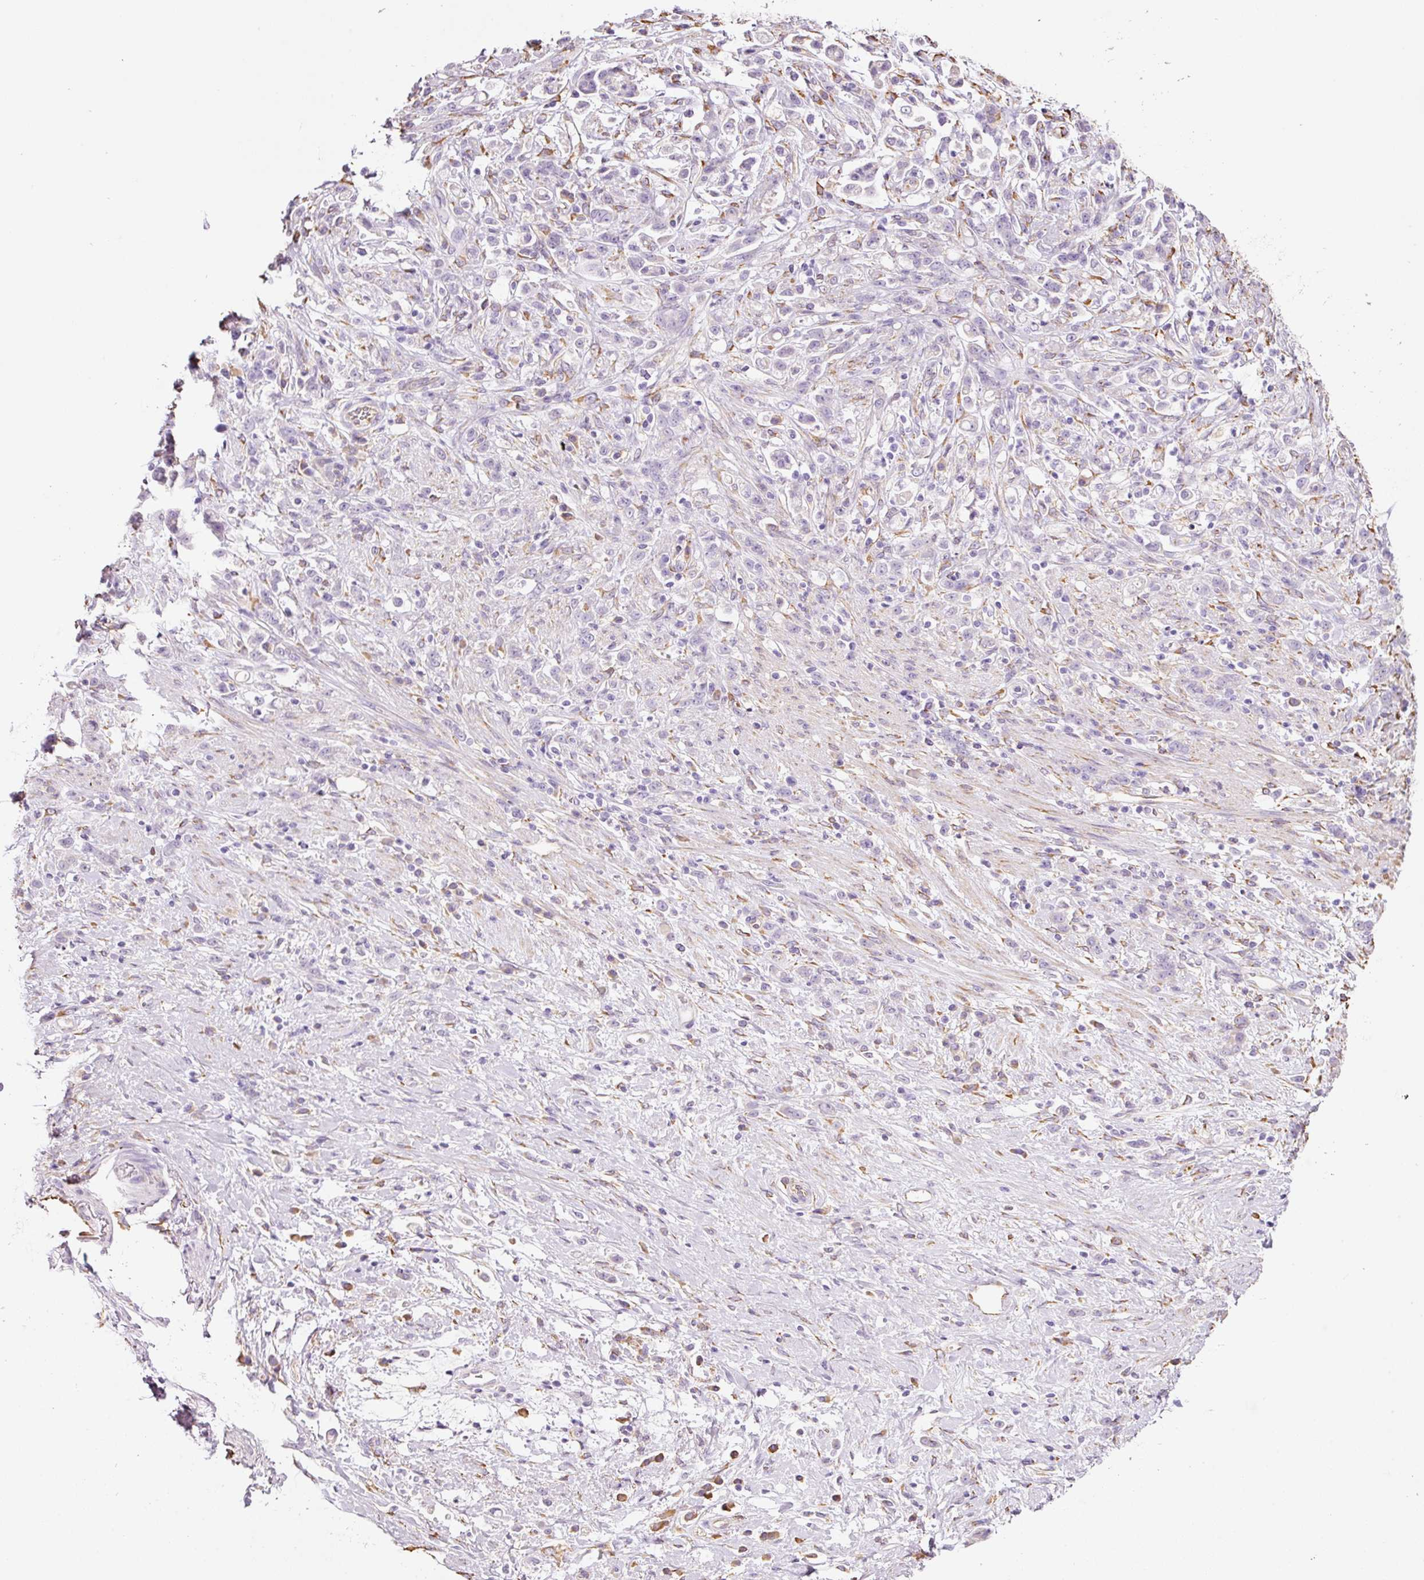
{"staining": {"intensity": "negative", "quantity": "none", "location": "none"}, "tissue": "stomach cancer", "cell_type": "Tumor cells", "image_type": "cancer", "snomed": [{"axis": "morphology", "description": "Adenocarcinoma, NOS"}, {"axis": "topography", "description": "Stomach"}], "caption": "This is an immunohistochemistry (IHC) photomicrograph of human stomach adenocarcinoma. There is no positivity in tumor cells.", "gene": "GCG", "patient": {"sex": "female", "age": 60}}